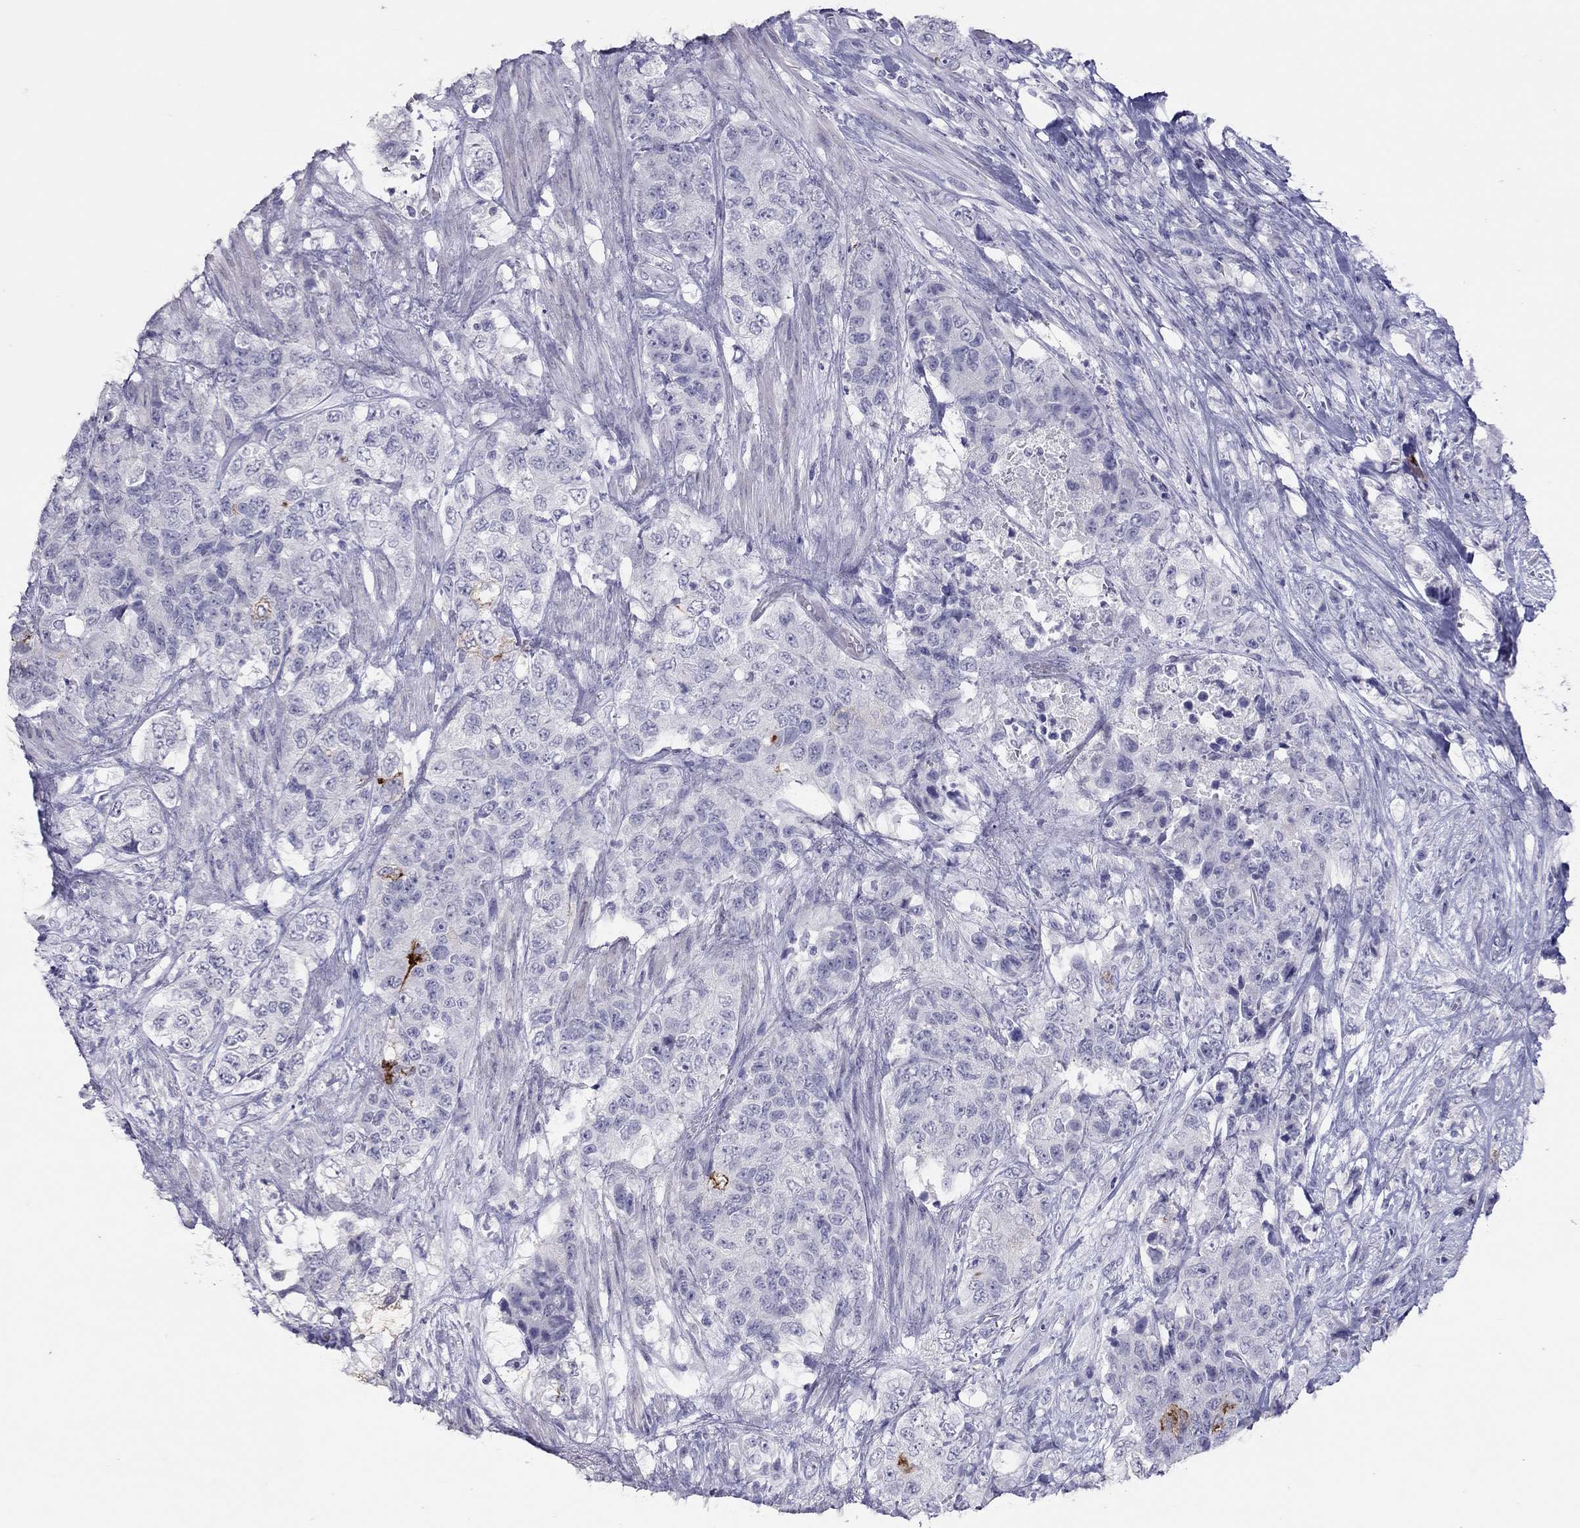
{"staining": {"intensity": "strong", "quantity": "<25%", "location": "cytoplasmic/membranous"}, "tissue": "urothelial cancer", "cell_type": "Tumor cells", "image_type": "cancer", "snomed": [{"axis": "morphology", "description": "Urothelial carcinoma, High grade"}, {"axis": "topography", "description": "Urinary bladder"}], "caption": "Immunohistochemical staining of human urothelial carcinoma (high-grade) displays strong cytoplasmic/membranous protein expression in about <25% of tumor cells.", "gene": "MUC16", "patient": {"sex": "female", "age": 78}}